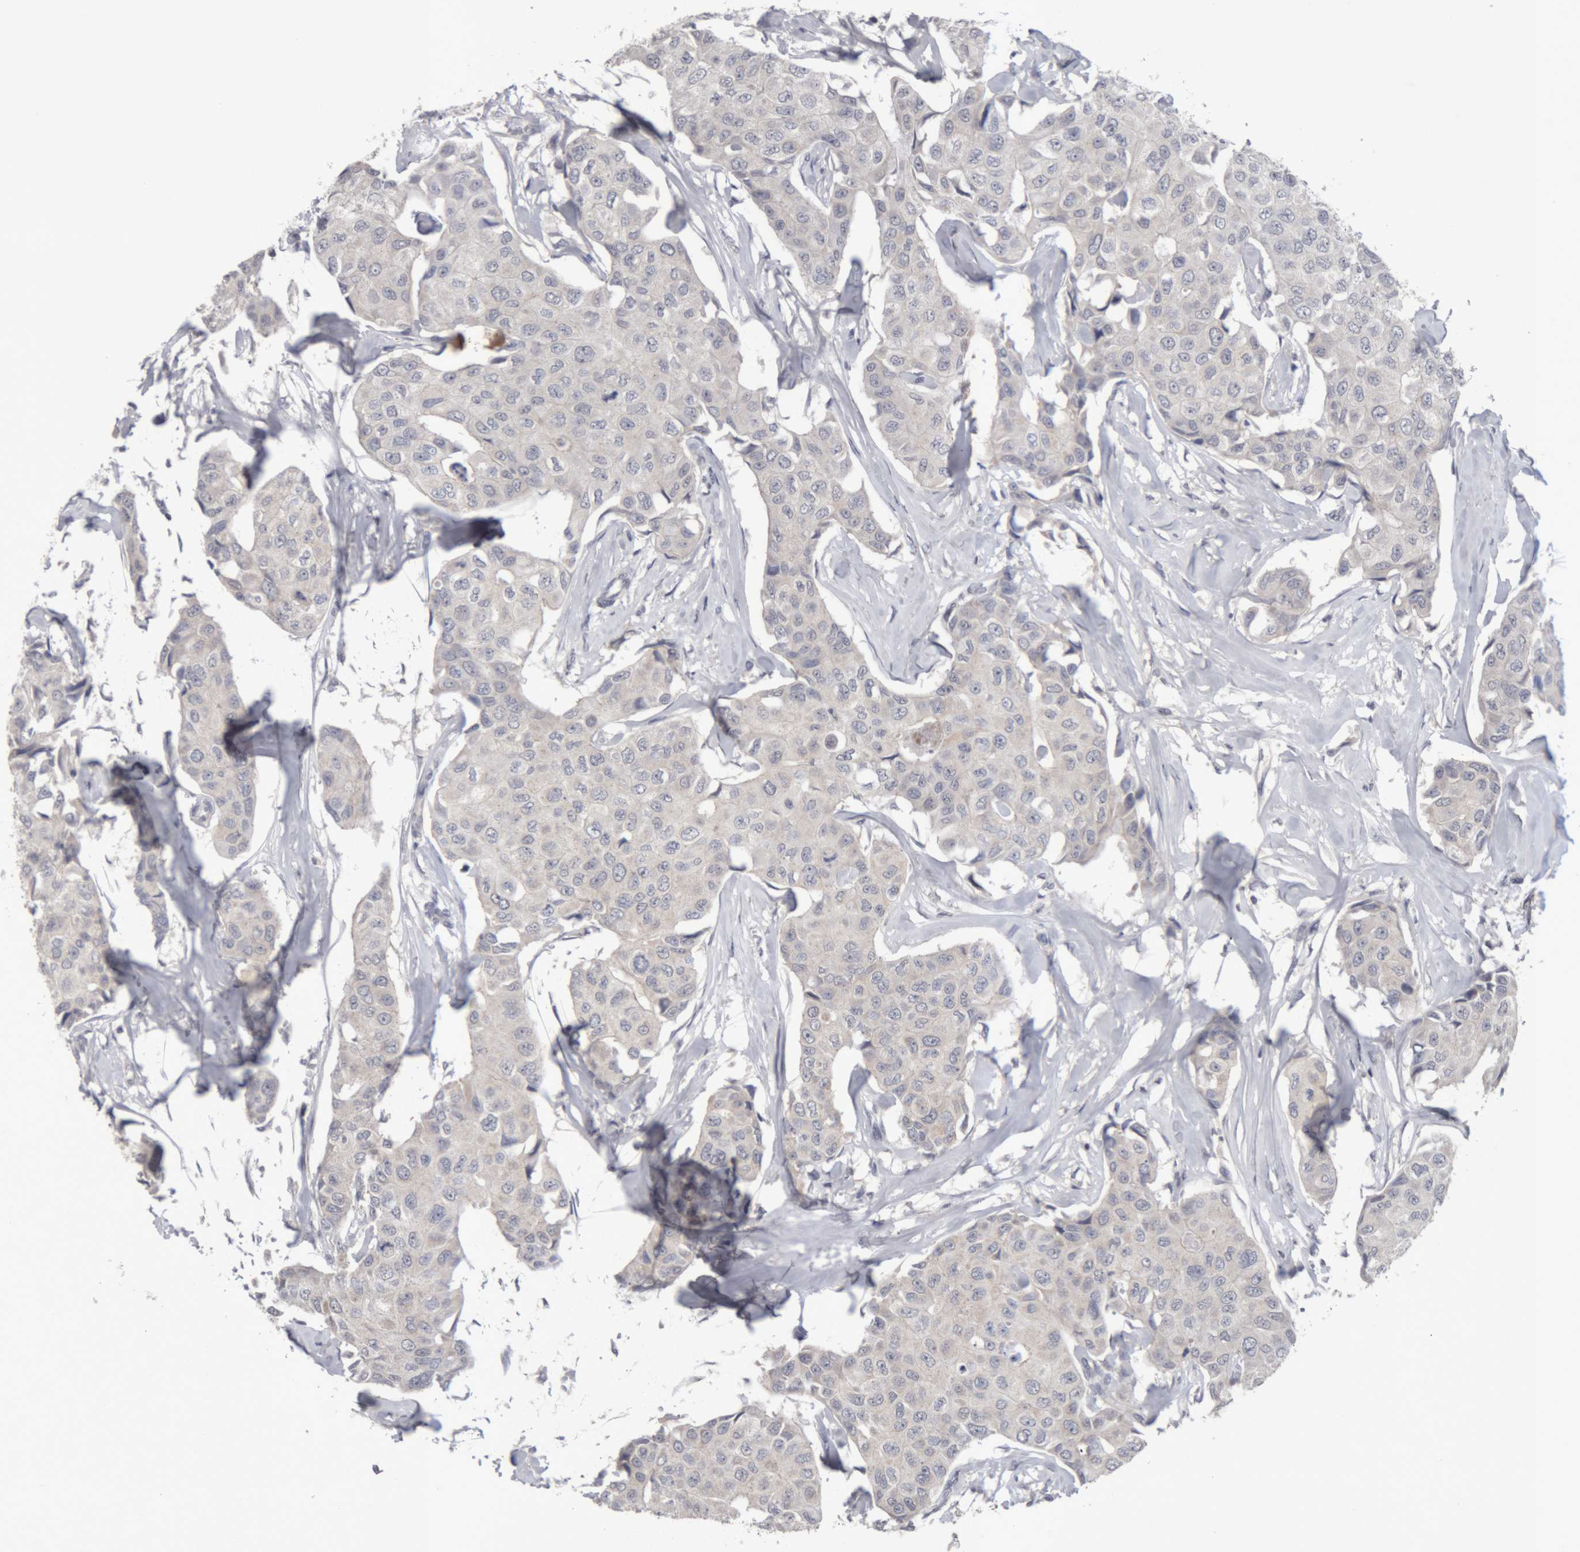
{"staining": {"intensity": "negative", "quantity": "none", "location": "none"}, "tissue": "breast cancer", "cell_type": "Tumor cells", "image_type": "cancer", "snomed": [{"axis": "morphology", "description": "Duct carcinoma"}, {"axis": "topography", "description": "Breast"}], "caption": "Immunohistochemistry (IHC) of breast cancer (intraductal carcinoma) exhibits no staining in tumor cells.", "gene": "NFATC2", "patient": {"sex": "female", "age": 80}}